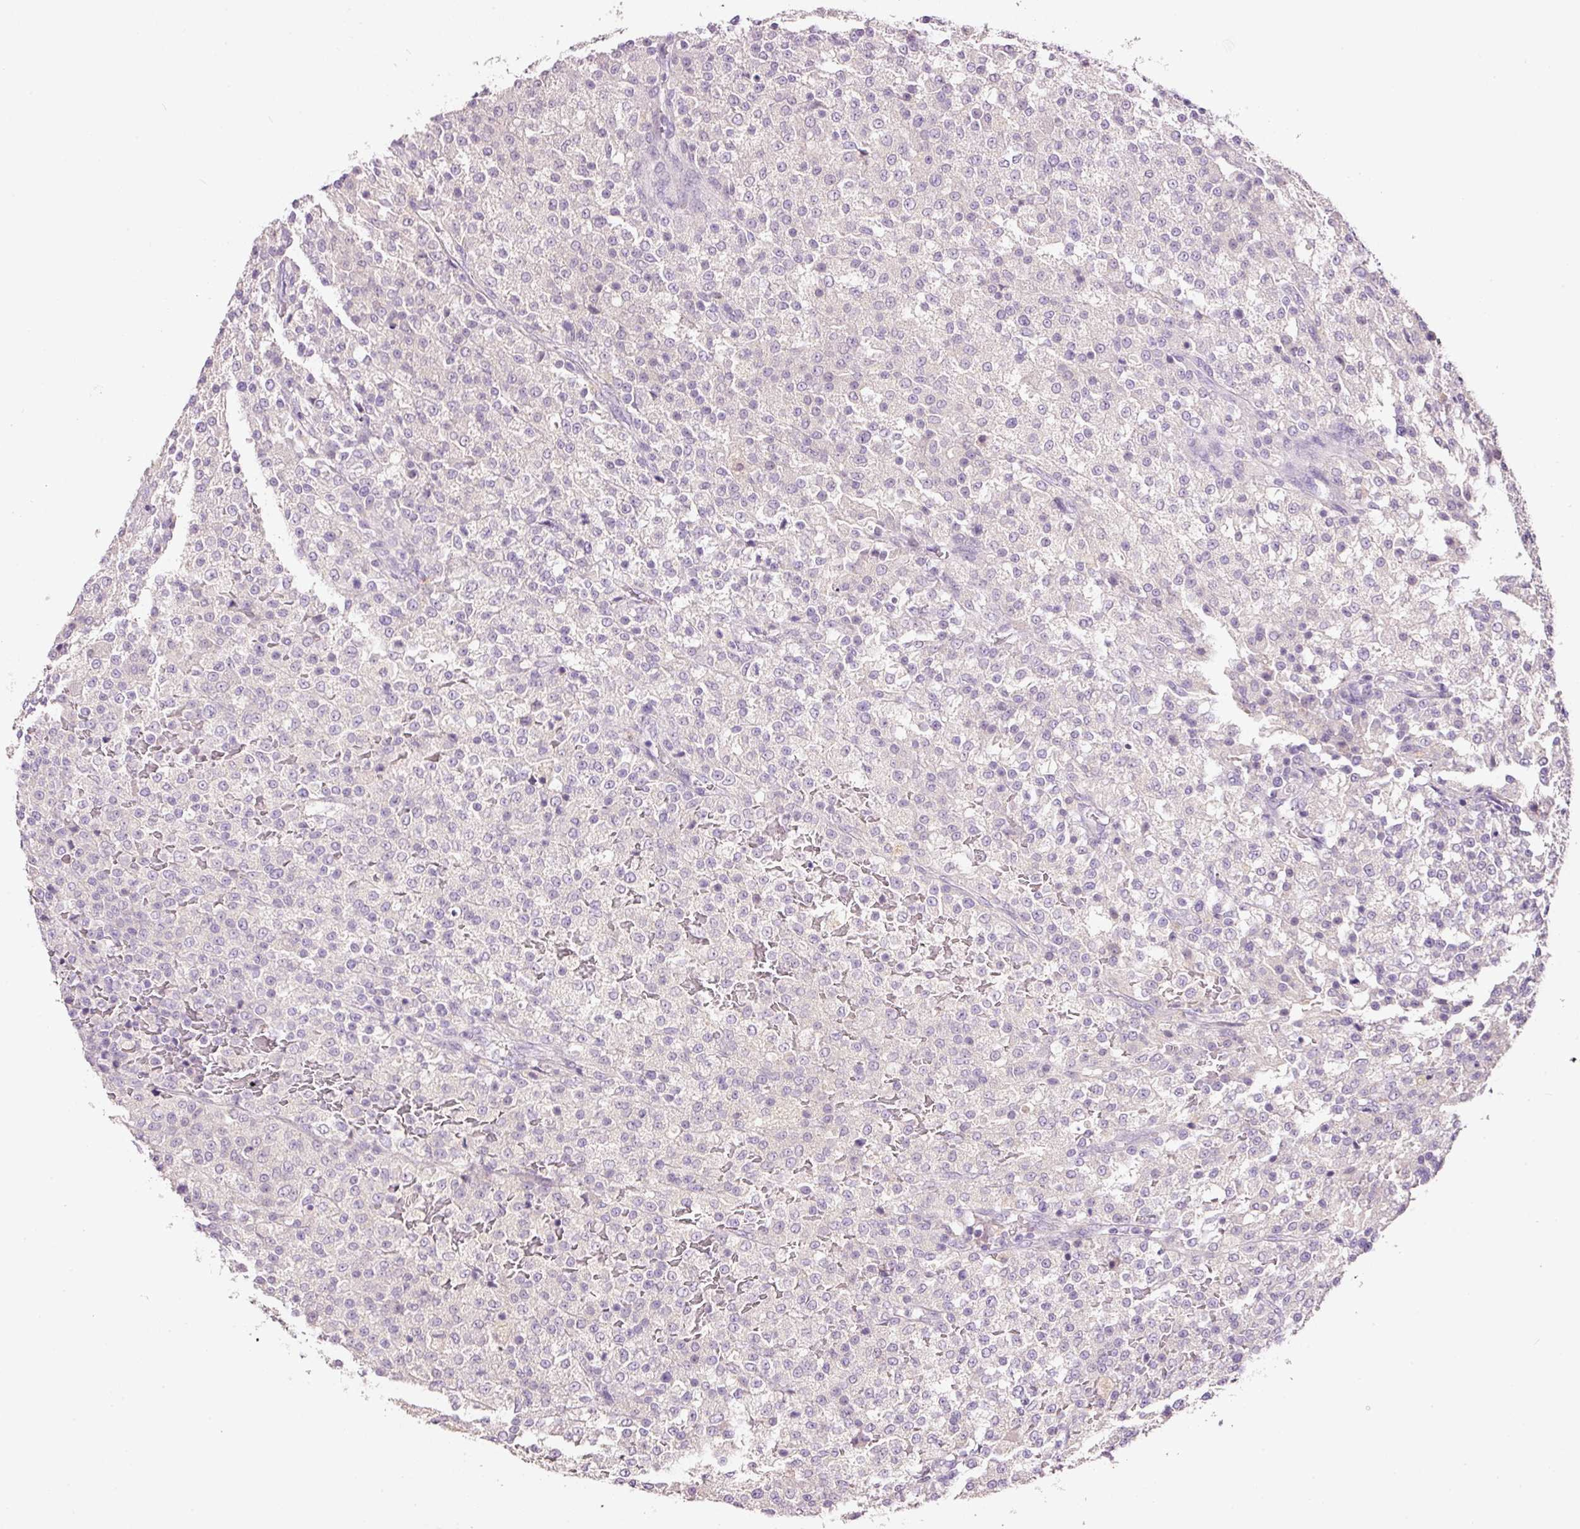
{"staining": {"intensity": "negative", "quantity": "none", "location": "none"}, "tissue": "testis cancer", "cell_type": "Tumor cells", "image_type": "cancer", "snomed": [{"axis": "morphology", "description": "Seminoma, NOS"}, {"axis": "topography", "description": "Testis"}], "caption": "Tumor cells are negative for protein expression in human testis cancer (seminoma).", "gene": "TENT5C", "patient": {"sex": "male", "age": 59}}